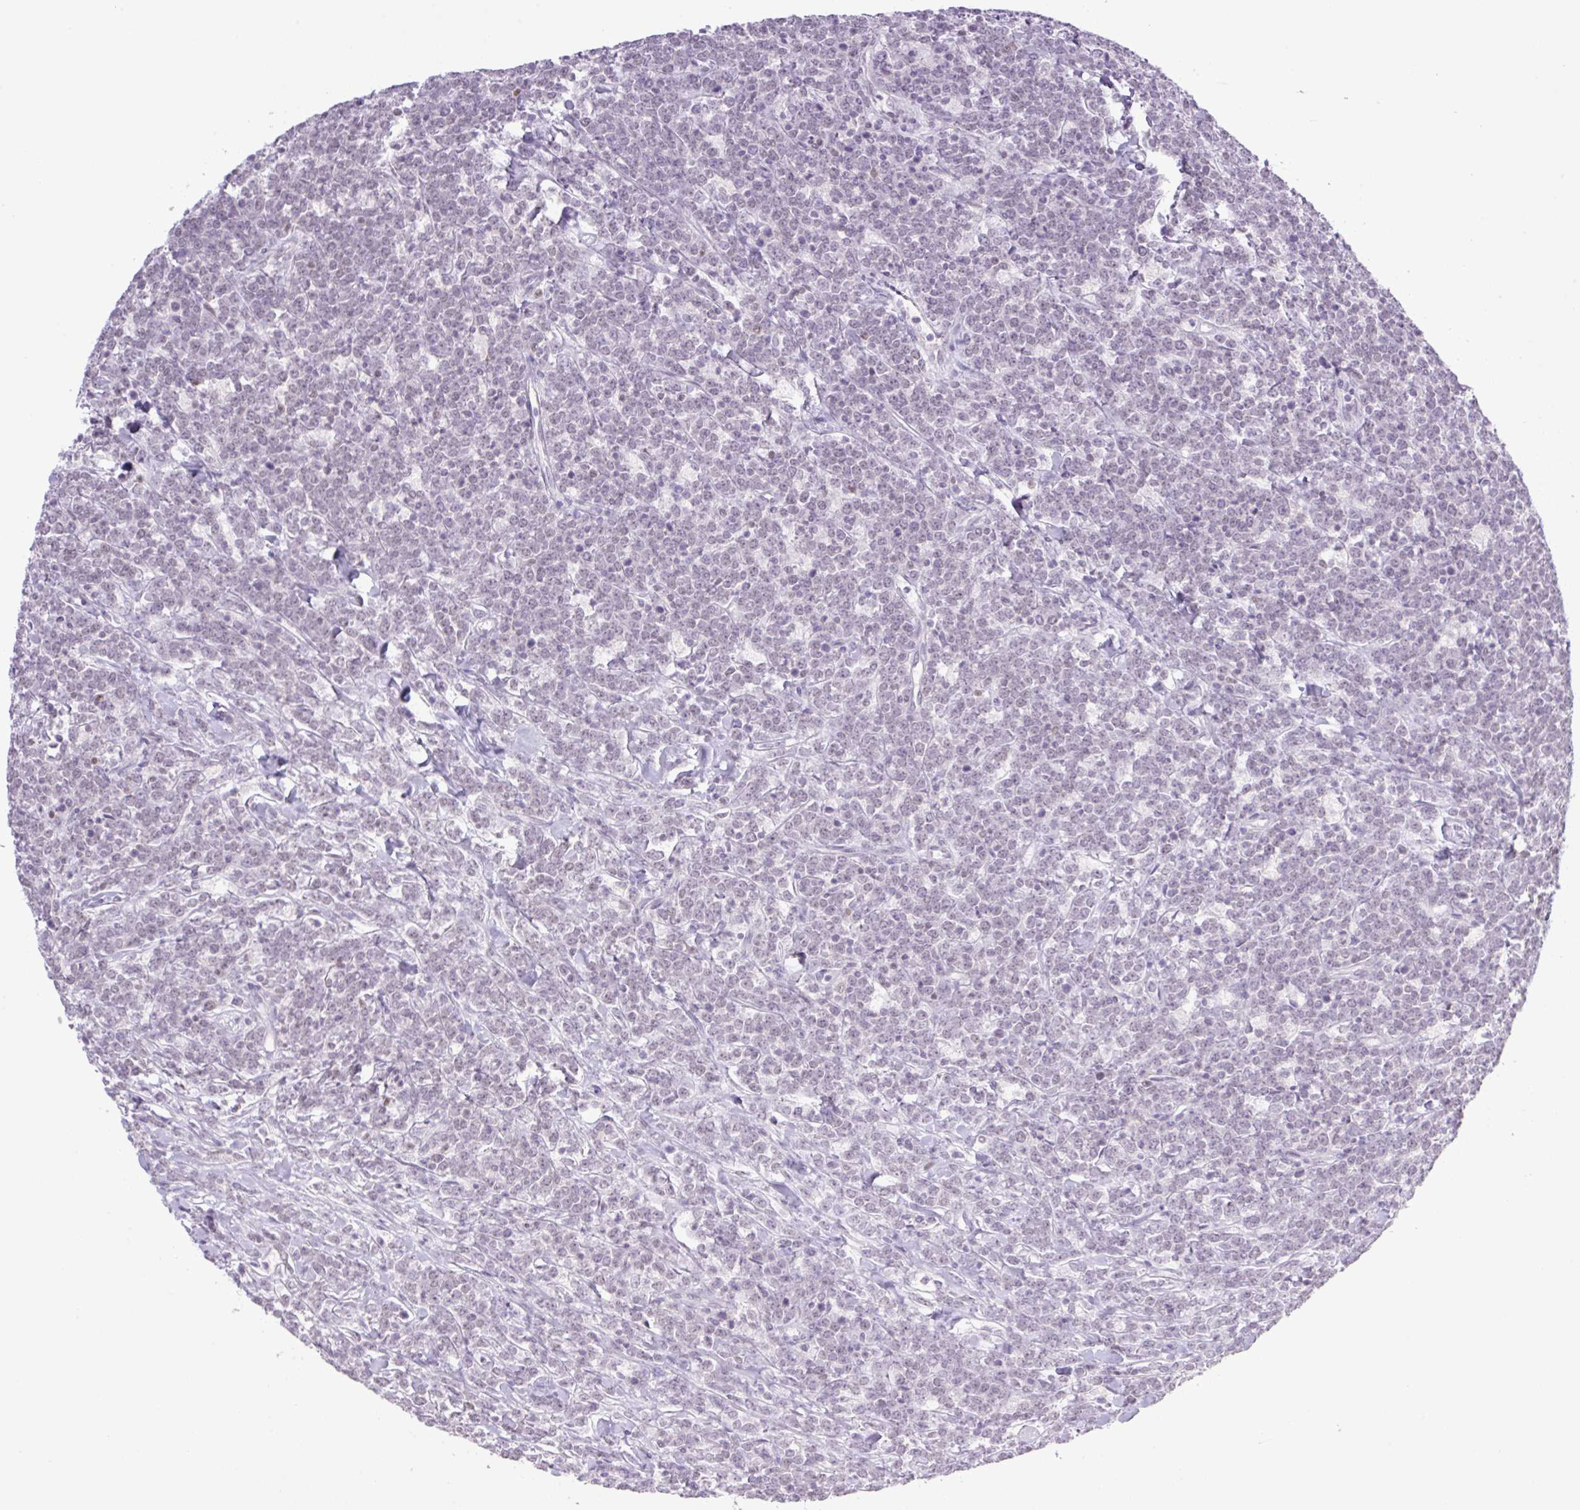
{"staining": {"intensity": "negative", "quantity": "none", "location": "none"}, "tissue": "lymphoma", "cell_type": "Tumor cells", "image_type": "cancer", "snomed": [{"axis": "morphology", "description": "Malignant lymphoma, non-Hodgkin's type, High grade"}, {"axis": "topography", "description": "Small intestine"}], "caption": "Immunohistochemical staining of high-grade malignant lymphoma, non-Hodgkin's type demonstrates no significant expression in tumor cells. The staining was performed using DAB to visualize the protein expression in brown, while the nuclei were stained in blue with hematoxylin (Magnification: 20x).", "gene": "TLE3", "patient": {"sex": "male", "age": 8}}